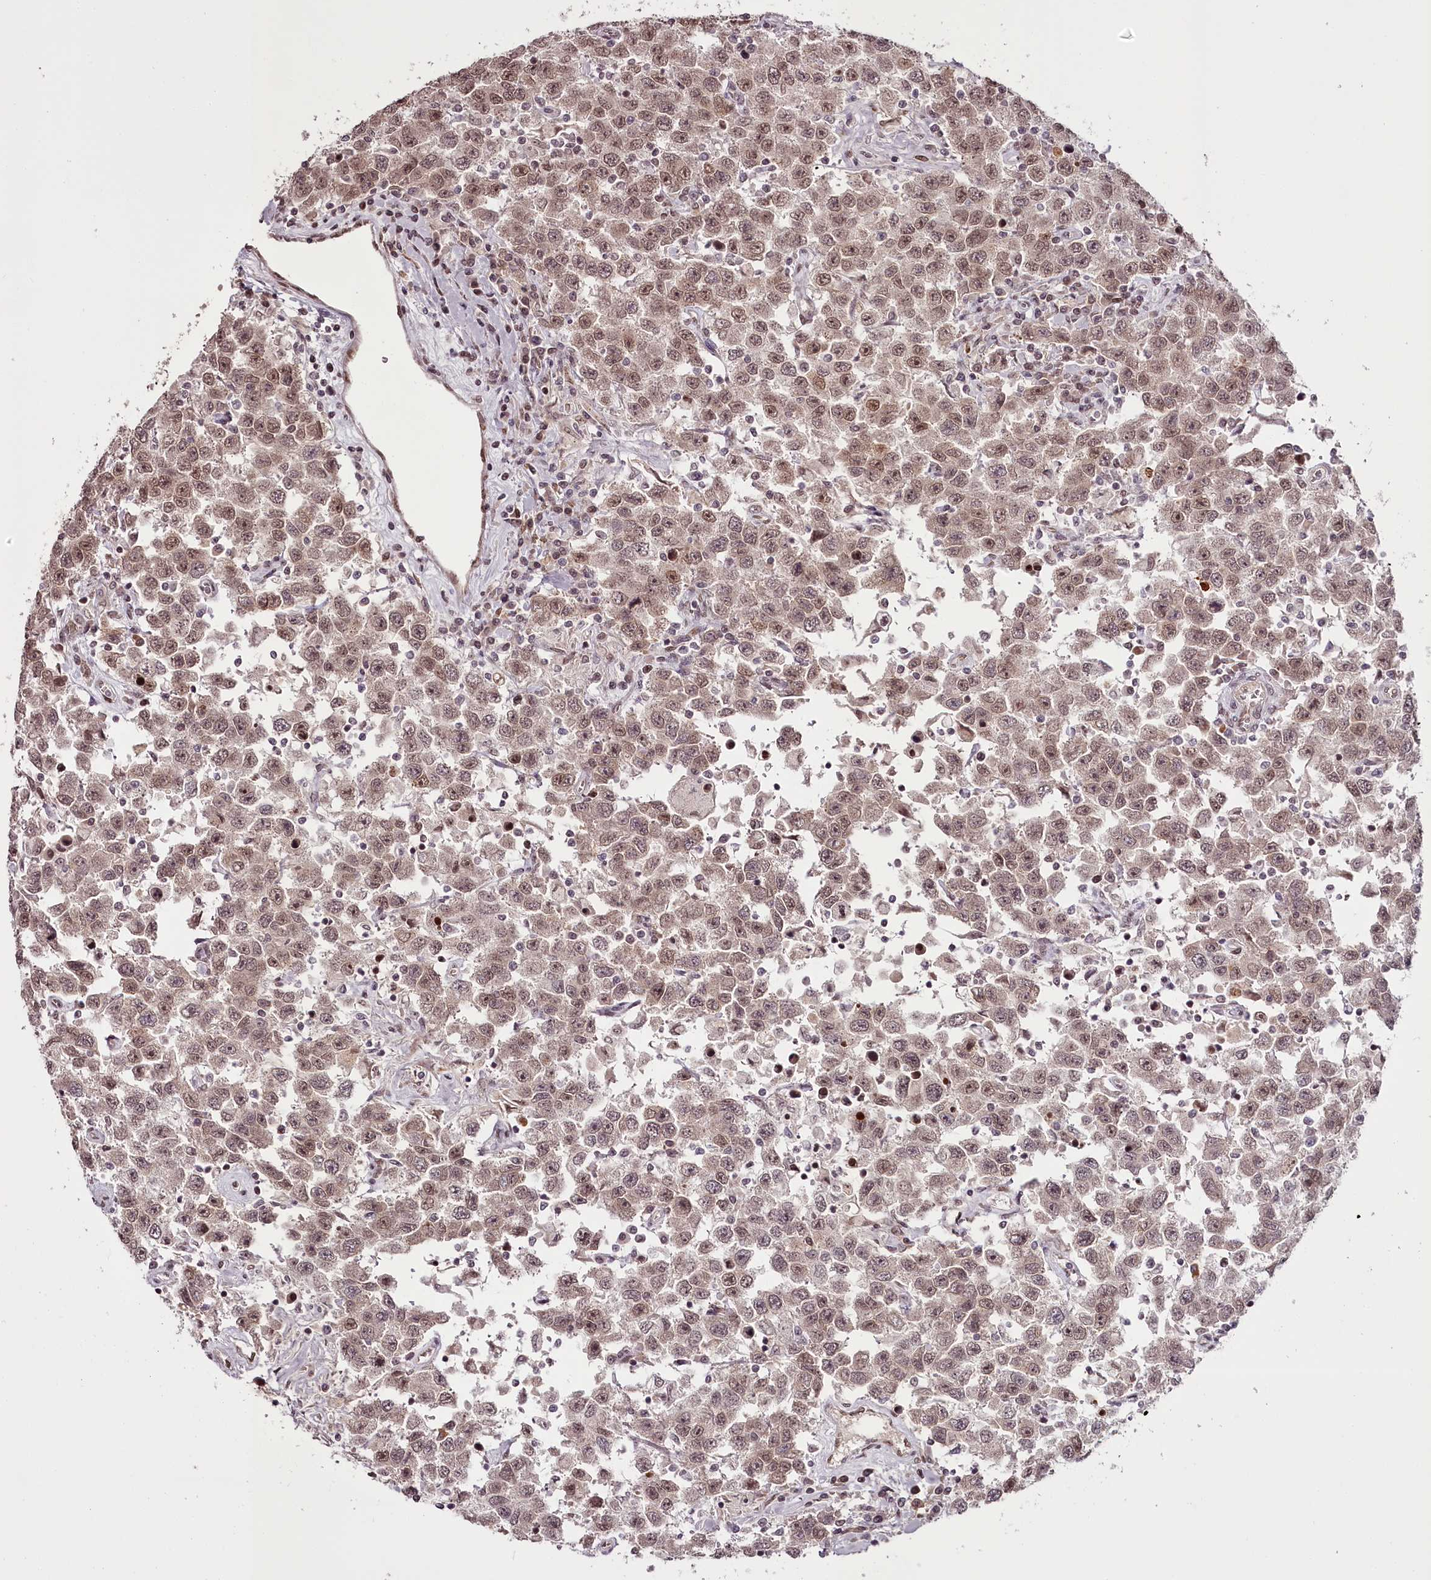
{"staining": {"intensity": "moderate", "quantity": ">75%", "location": "nuclear"}, "tissue": "testis cancer", "cell_type": "Tumor cells", "image_type": "cancer", "snomed": [{"axis": "morphology", "description": "Seminoma, NOS"}, {"axis": "topography", "description": "Testis"}], "caption": "Immunohistochemical staining of testis cancer demonstrates medium levels of moderate nuclear protein expression in approximately >75% of tumor cells.", "gene": "THYN1", "patient": {"sex": "male", "age": 41}}